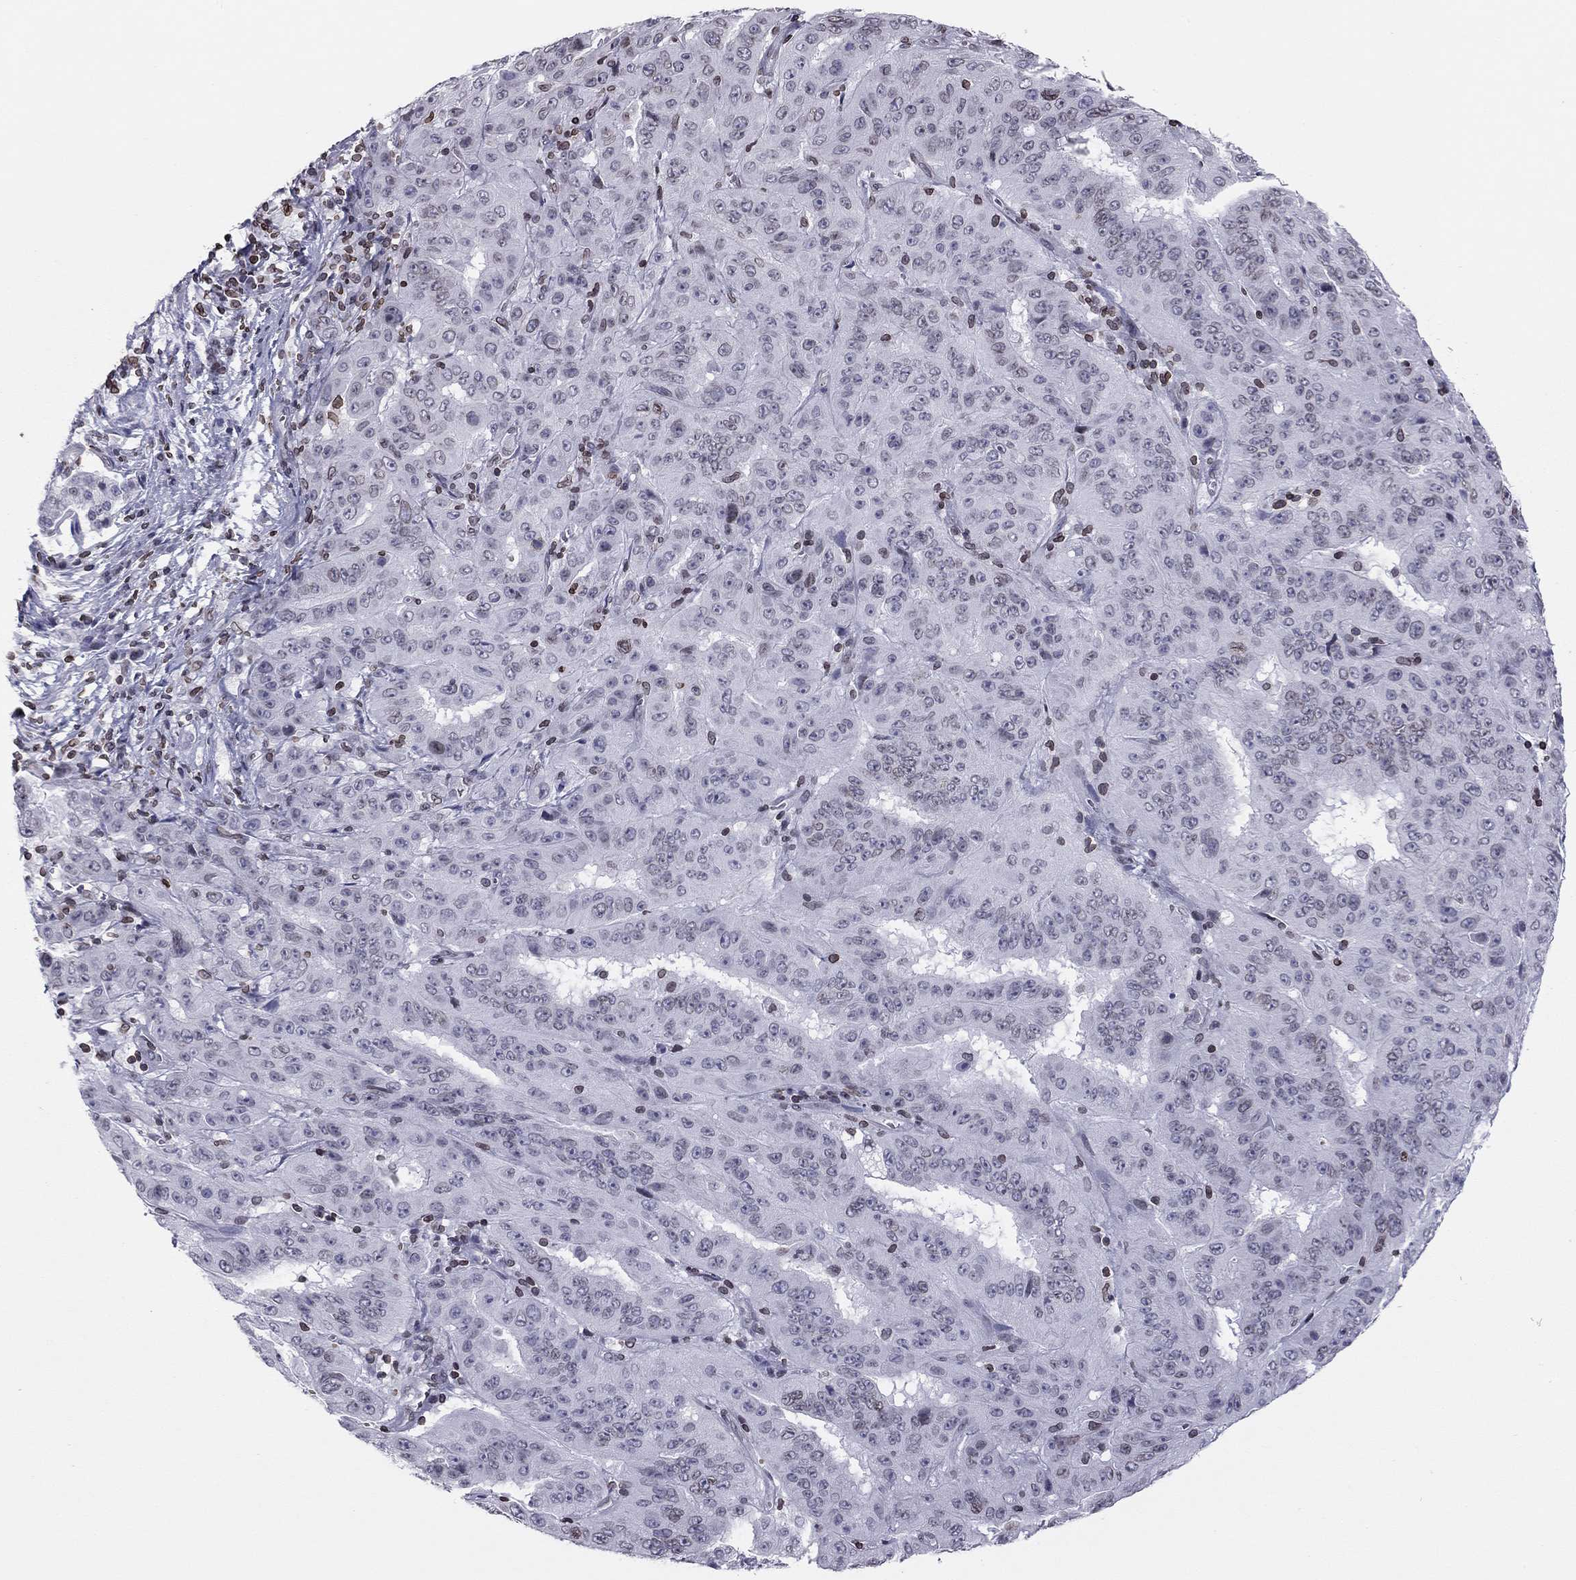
{"staining": {"intensity": "negative", "quantity": "none", "location": "none"}, "tissue": "pancreatic cancer", "cell_type": "Tumor cells", "image_type": "cancer", "snomed": [{"axis": "morphology", "description": "Adenocarcinoma, NOS"}, {"axis": "topography", "description": "Pancreas"}], "caption": "Immunohistochemistry (IHC) of pancreatic cancer reveals no staining in tumor cells.", "gene": "ESPL1", "patient": {"sex": "male", "age": 63}}